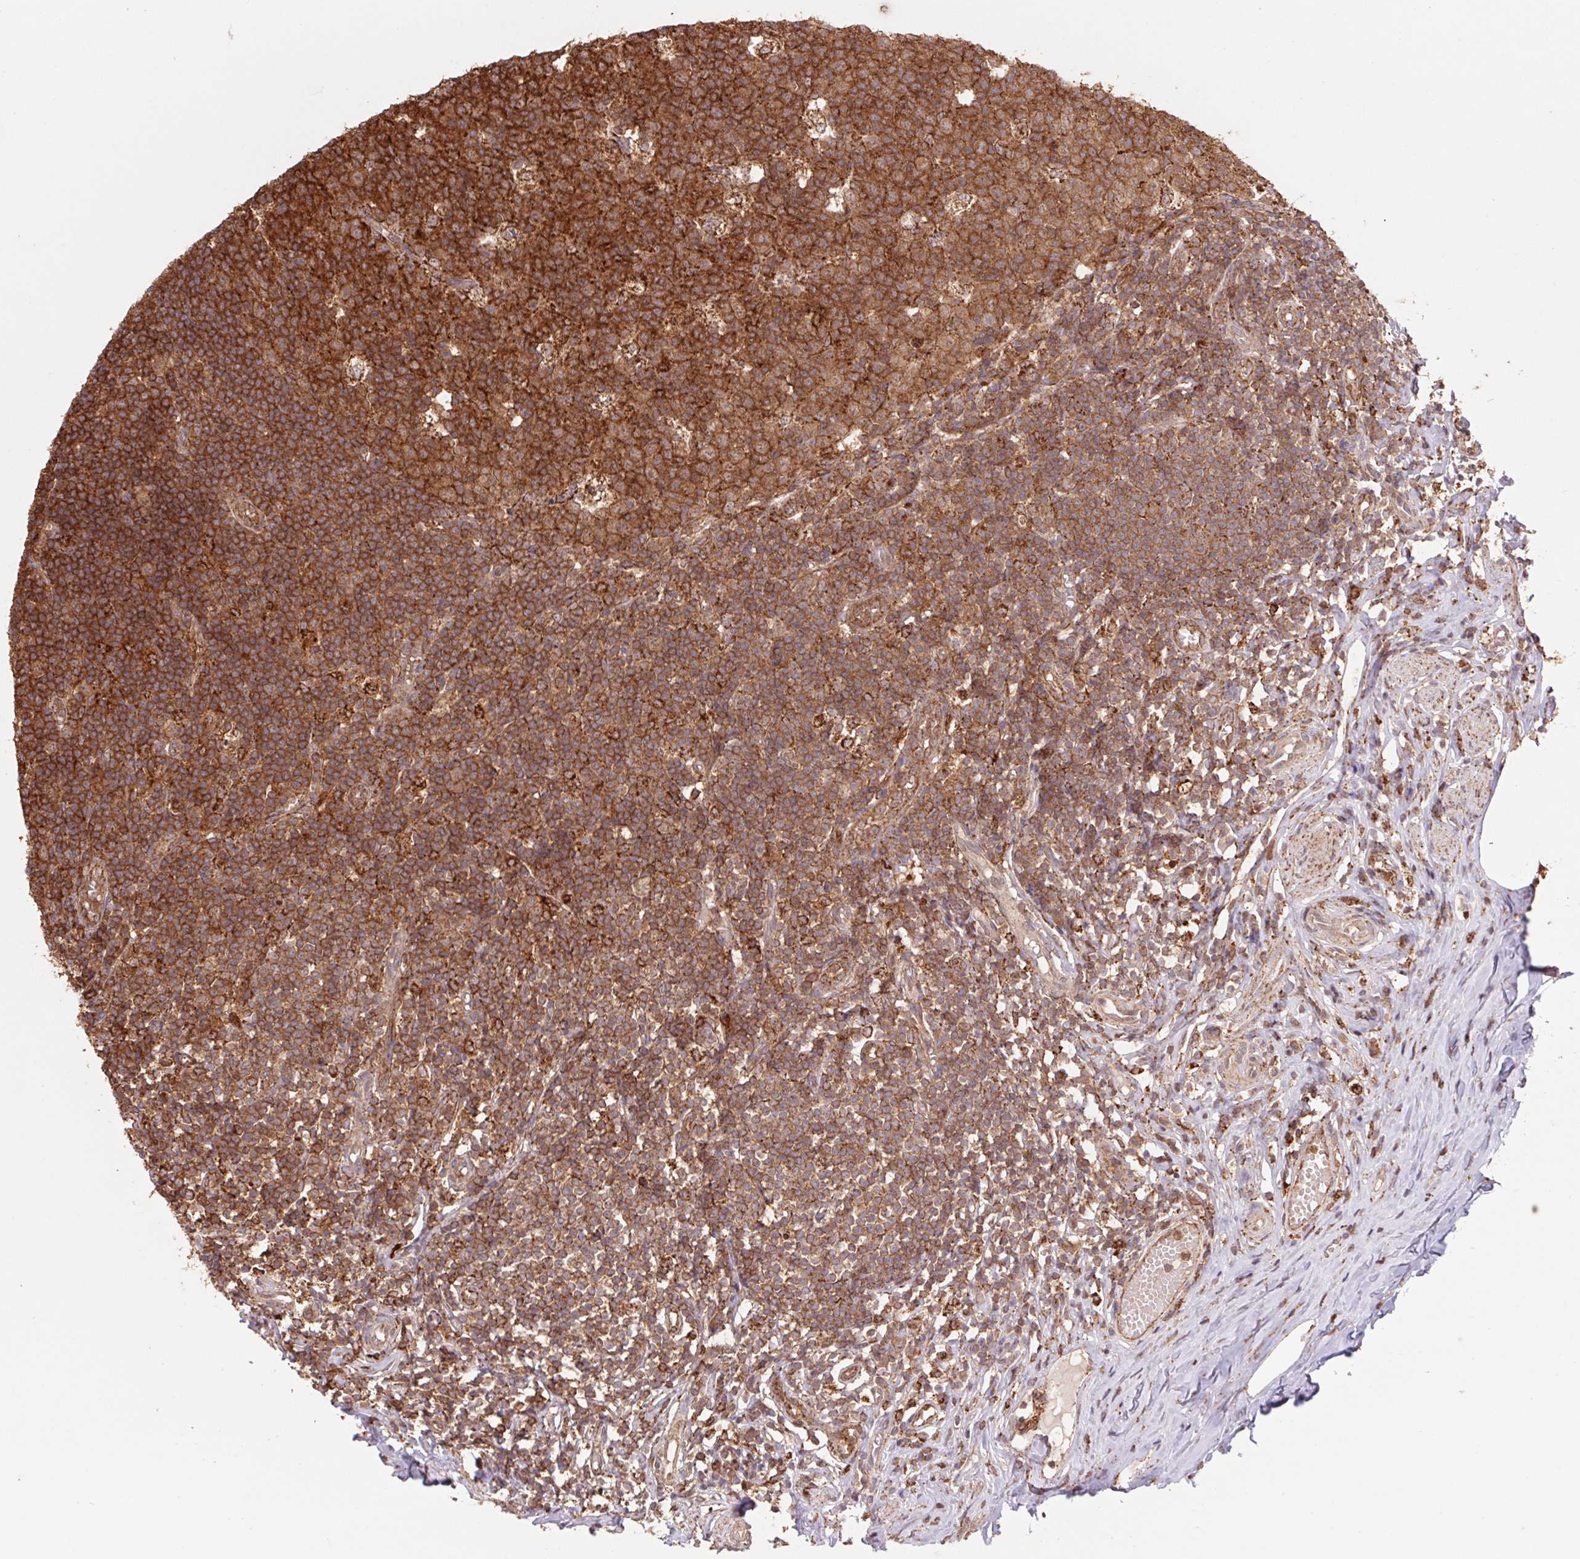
{"staining": {"intensity": "strong", "quantity": ">75%", "location": "cytoplasmic/membranous"}, "tissue": "appendix", "cell_type": "Glandular cells", "image_type": "normal", "snomed": [{"axis": "morphology", "description": "Normal tissue, NOS"}, {"axis": "topography", "description": "Appendix"}], "caption": "Immunohistochemistry (IHC) image of benign appendix: human appendix stained using immunohistochemistry (IHC) demonstrates high levels of strong protein expression localized specifically in the cytoplasmic/membranous of glandular cells, appearing as a cytoplasmic/membranous brown color.", "gene": "URM1", "patient": {"sex": "male", "age": 18}}